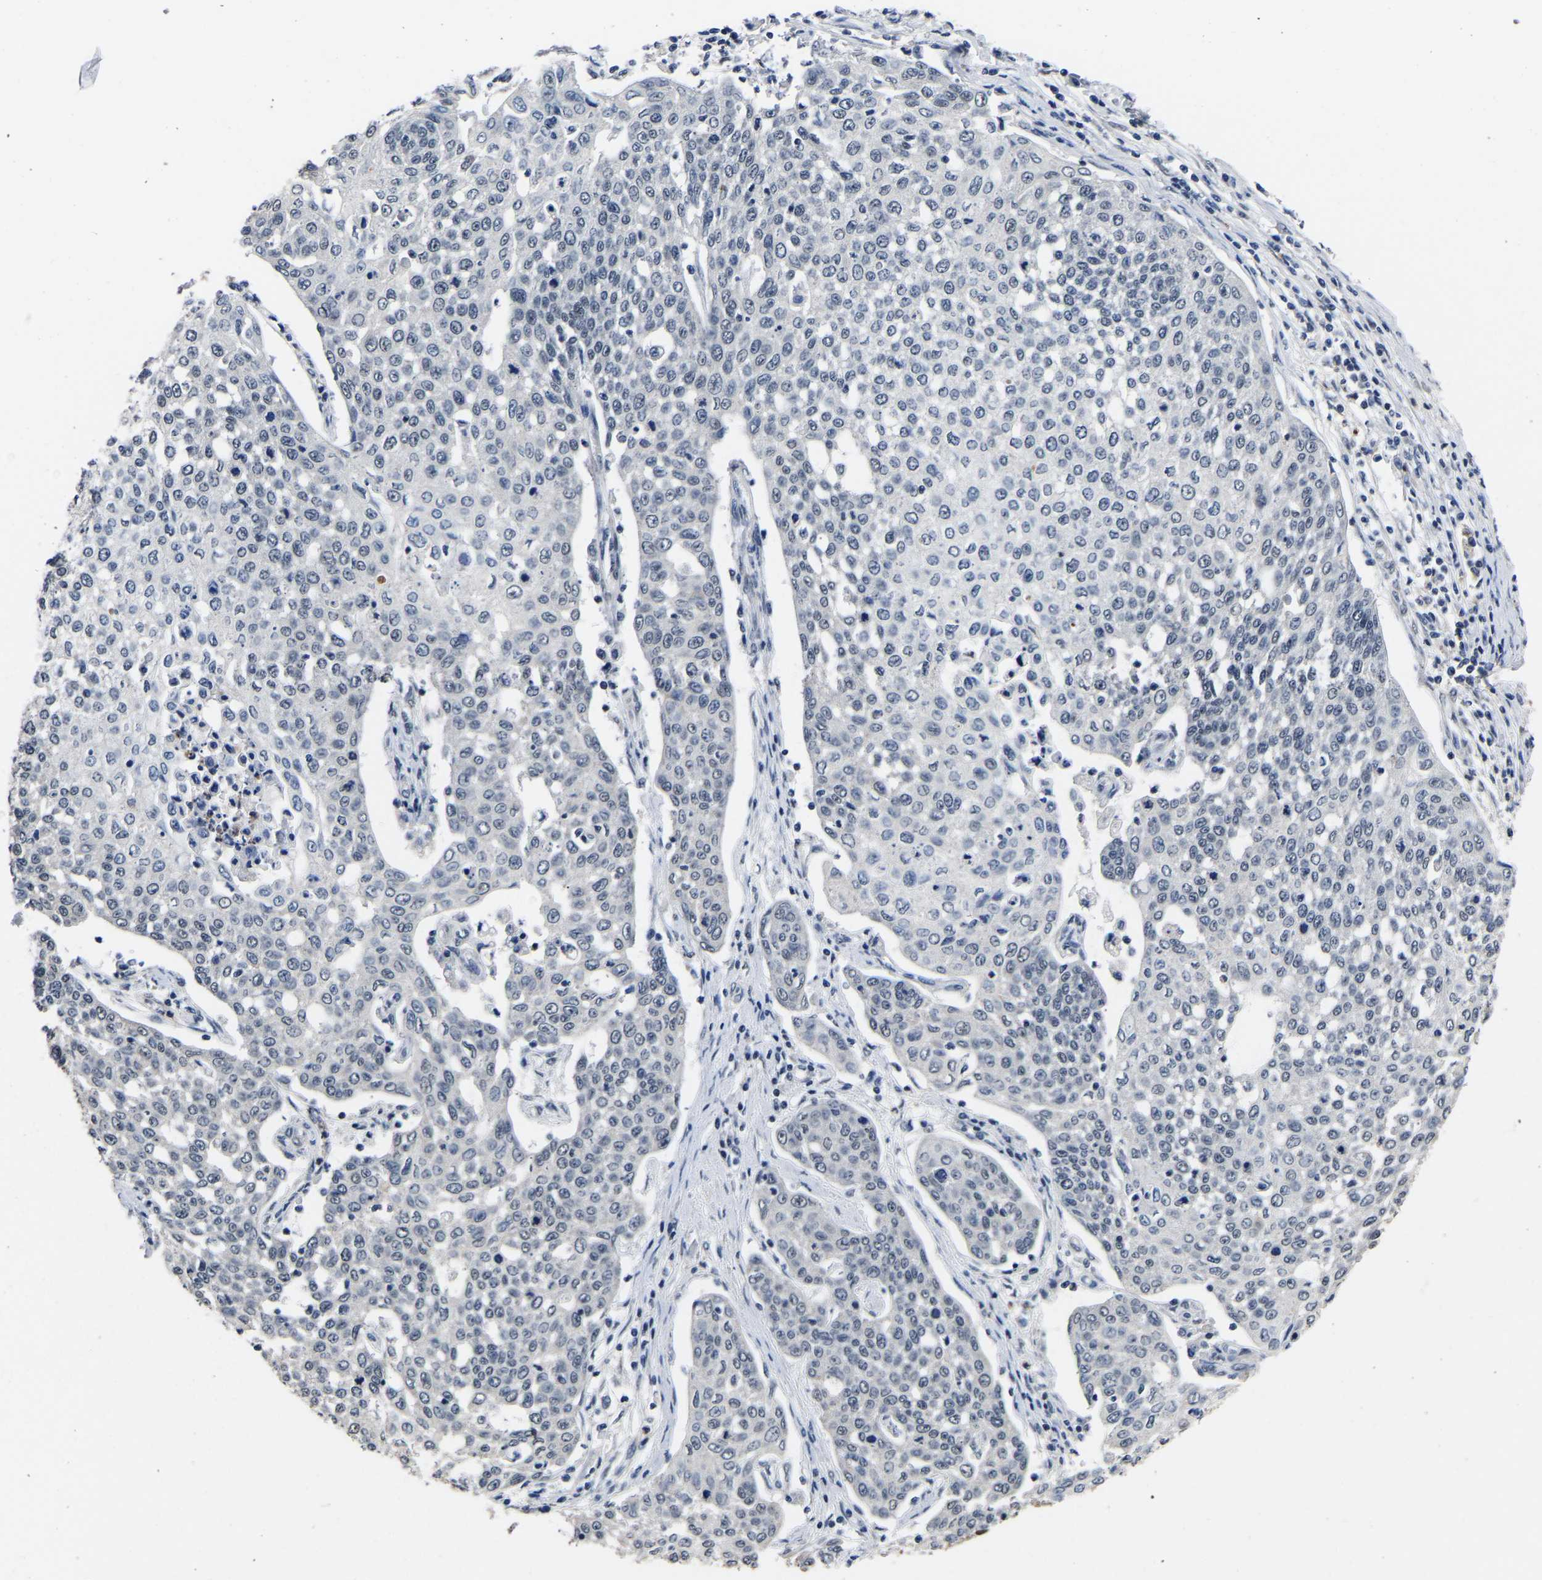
{"staining": {"intensity": "negative", "quantity": "none", "location": "none"}, "tissue": "cervical cancer", "cell_type": "Tumor cells", "image_type": "cancer", "snomed": [{"axis": "morphology", "description": "Squamous cell carcinoma, NOS"}, {"axis": "topography", "description": "Cervix"}], "caption": "Cervical cancer (squamous cell carcinoma) stained for a protein using IHC shows no staining tumor cells.", "gene": "METTL16", "patient": {"sex": "female", "age": 34}}